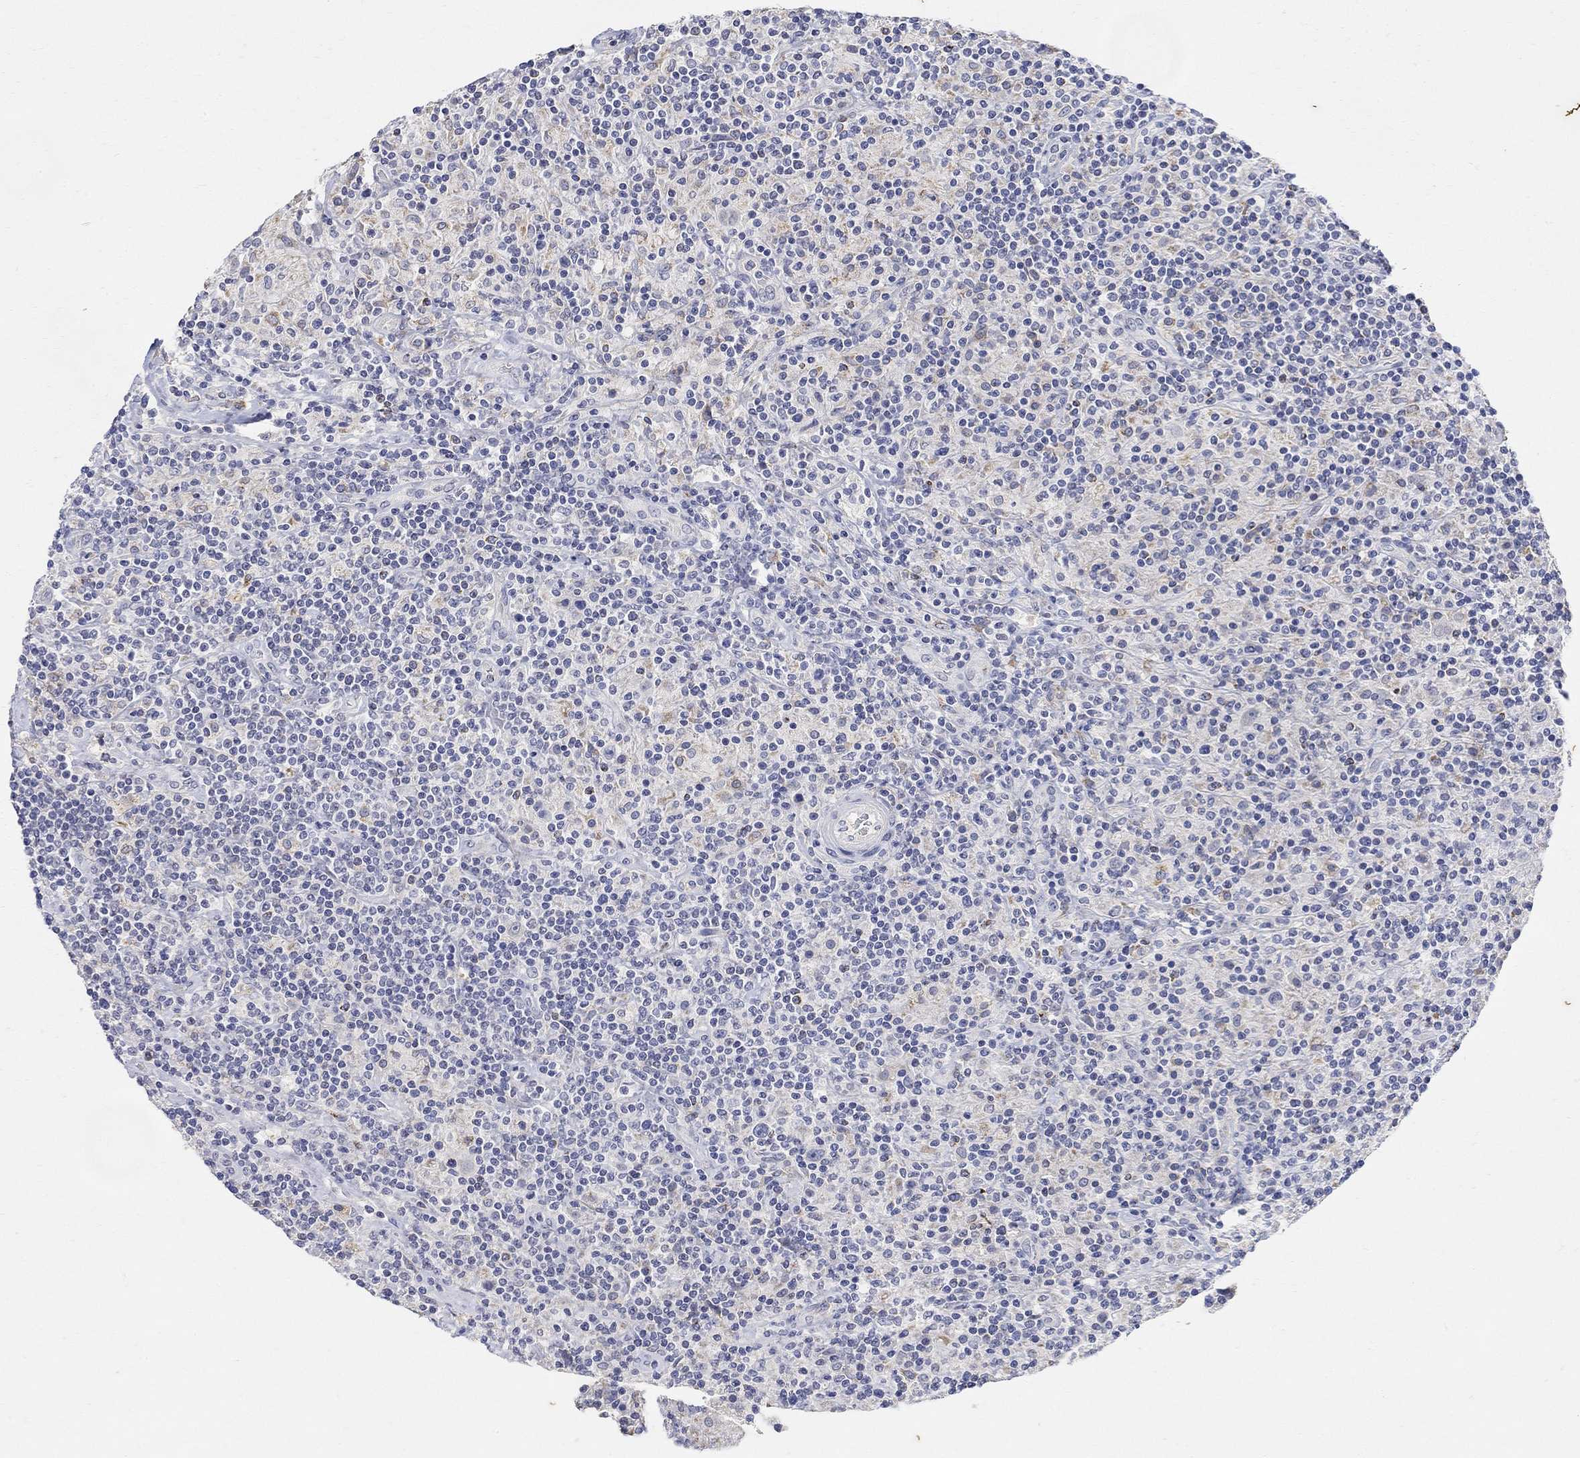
{"staining": {"intensity": "negative", "quantity": "none", "location": "none"}, "tissue": "lymphoma", "cell_type": "Tumor cells", "image_type": "cancer", "snomed": [{"axis": "morphology", "description": "Hodgkin's disease, NOS"}, {"axis": "topography", "description": "Lymph node"}], "caption": "Immunohistochemistry (IHC) image of neoplastic tissue: human lymphoma stained with DAB (3,3'-diaminobenzidine) exhibits no significant protein positivity in tumor cells.", "gene": "FNDC5", "patient": {"sex": "male", "age": 70}}